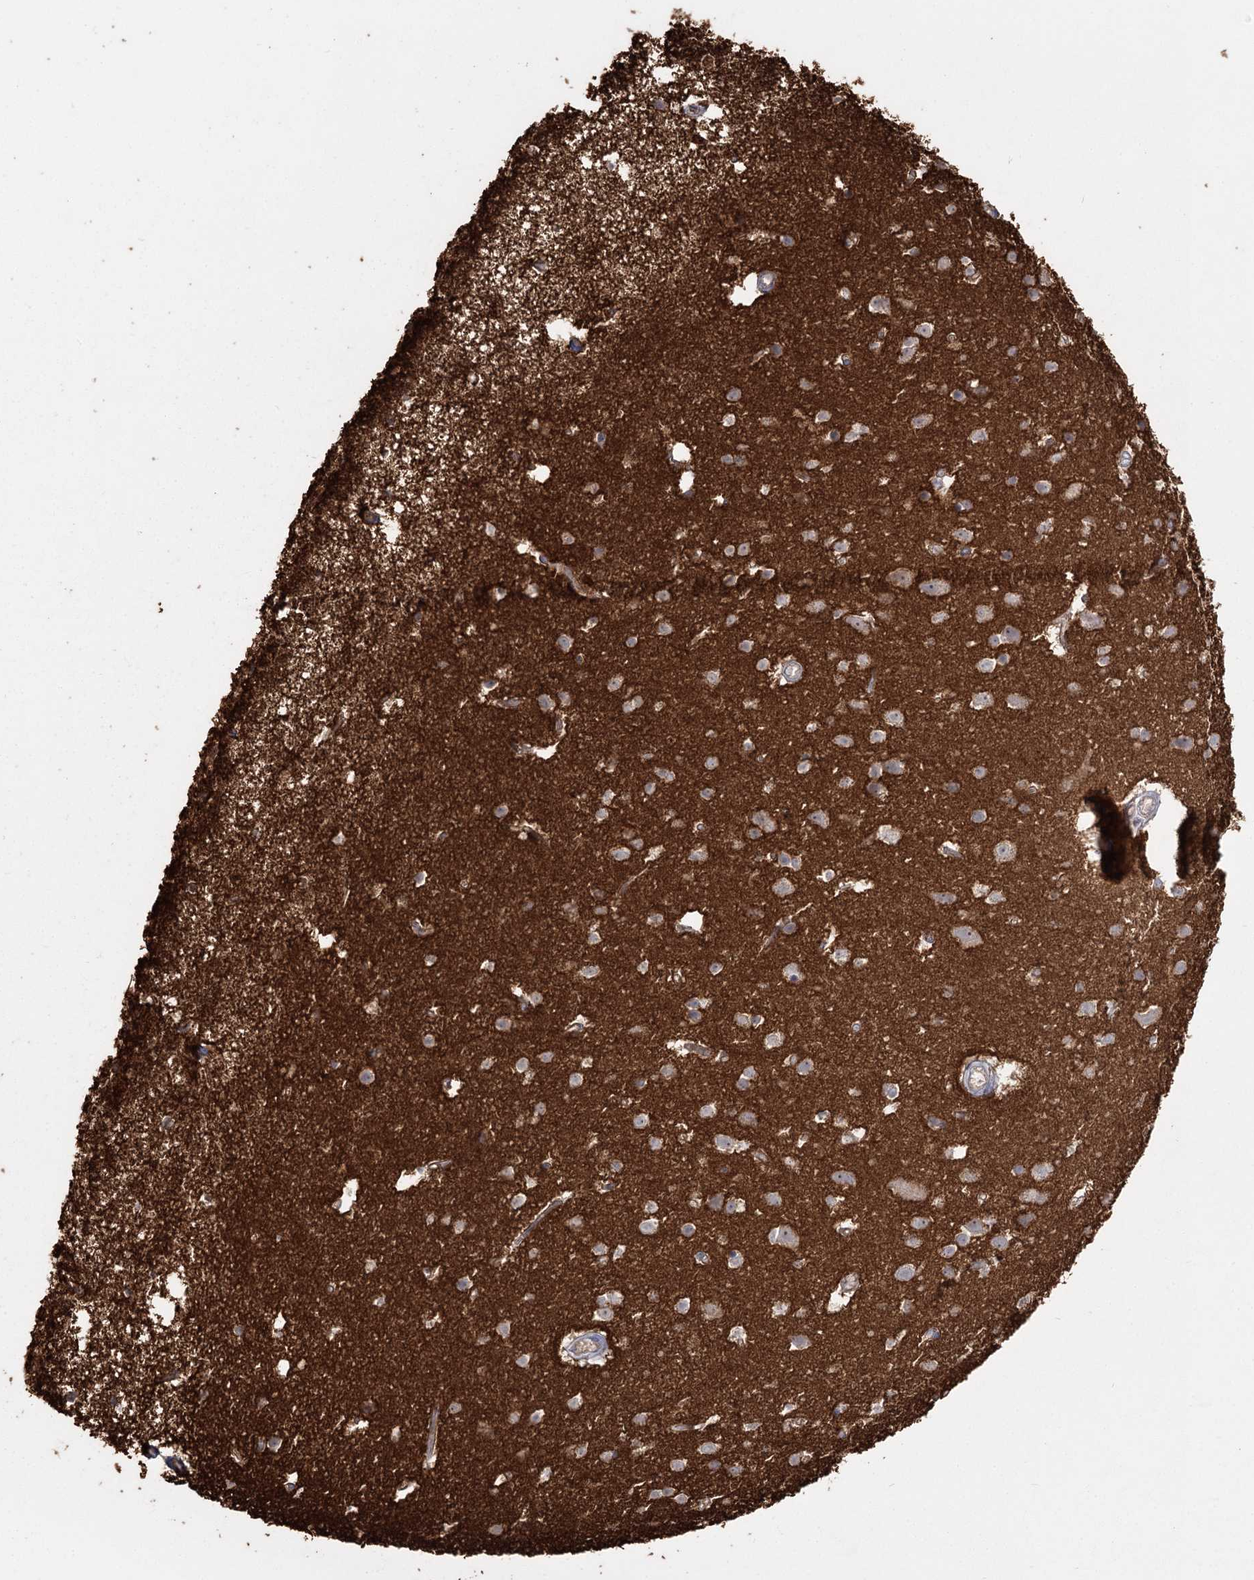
{"staining": {"intensity": "weak", "quantity": ">75%", "location": "cytoplasmic/membranous"}, "tissue": "cerebral cortex", "cell_type": "Endothelial cells", "image_type": "normal", "snomed": [{"axis": "morphology", "description": "Normal tissue, NOS"}, {"axis": "topography", "description": "Cerebral cortex"}], "caption": "Weak cytoplasmic/membranous protein expression is appreciated in approximately >75% of endothelial cells in cerebral cortex. The protein is stained brown, and the nuclei are stained in blue (DAB IHC with brightfield microscopy, high magnification).", "gene": "RPP14", "patient": {"sex": "male", "age": 54}}